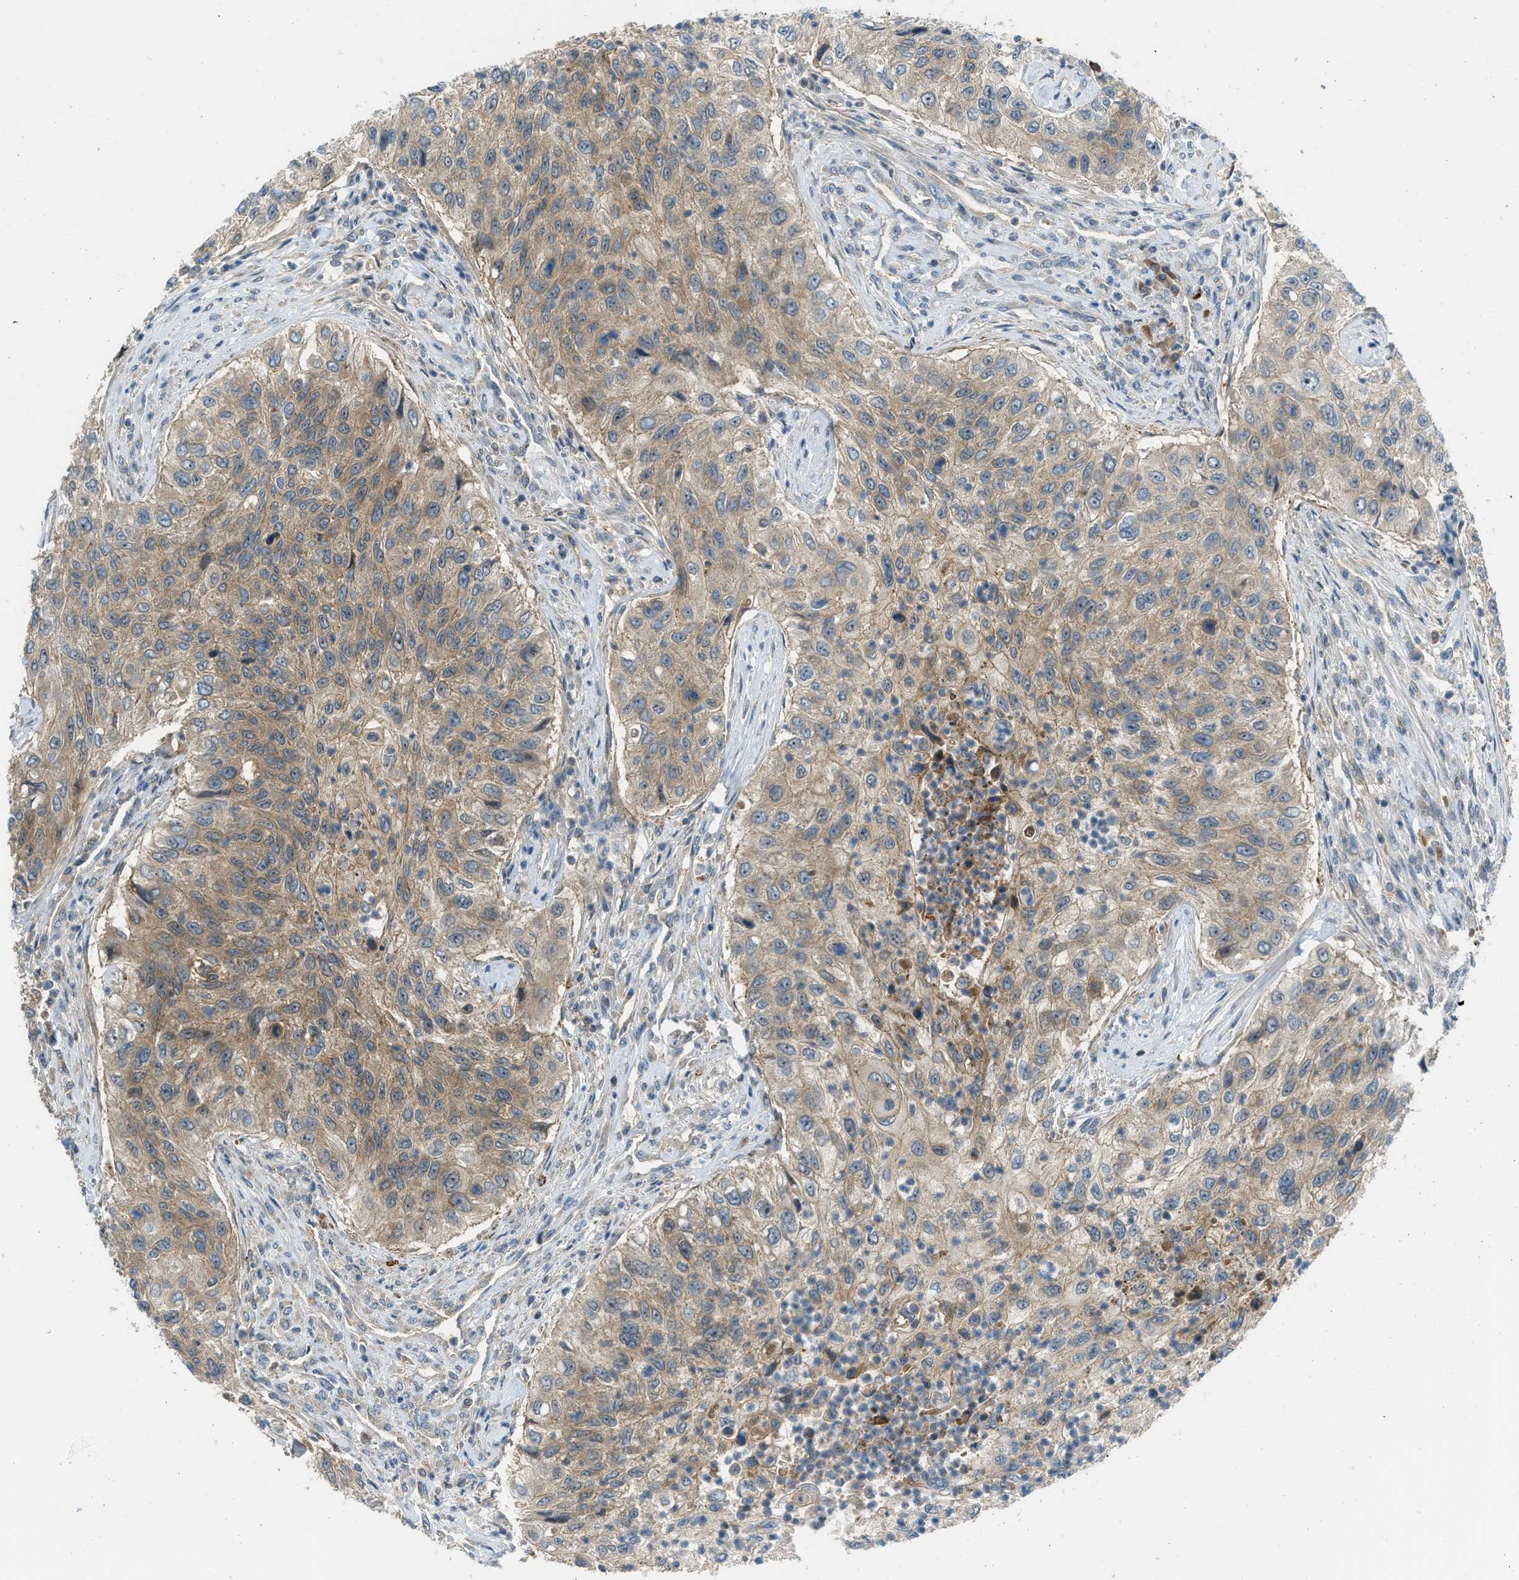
{"staining": {"intensity": "moderate", "quantity": ">75%", "location": "cytoplasmic/membranous"}, "tissue": "urothelial cancer", "cell_type": "Tumor cells", "image_type": "cancer", "snomed": [{"axis": "morphology", "description": "Urothelial carcinoma, High grade"}, {"axis": "topography", "description": "Urinary bladder"}], "caption": "Tumor cells demonstrate moderate cytoplasmic/membranous positivity in about >75% of cells in high-grade urothelial carcinoma.", "gene": "SESN2", "patient": {"sex": "female", "age": 60}}